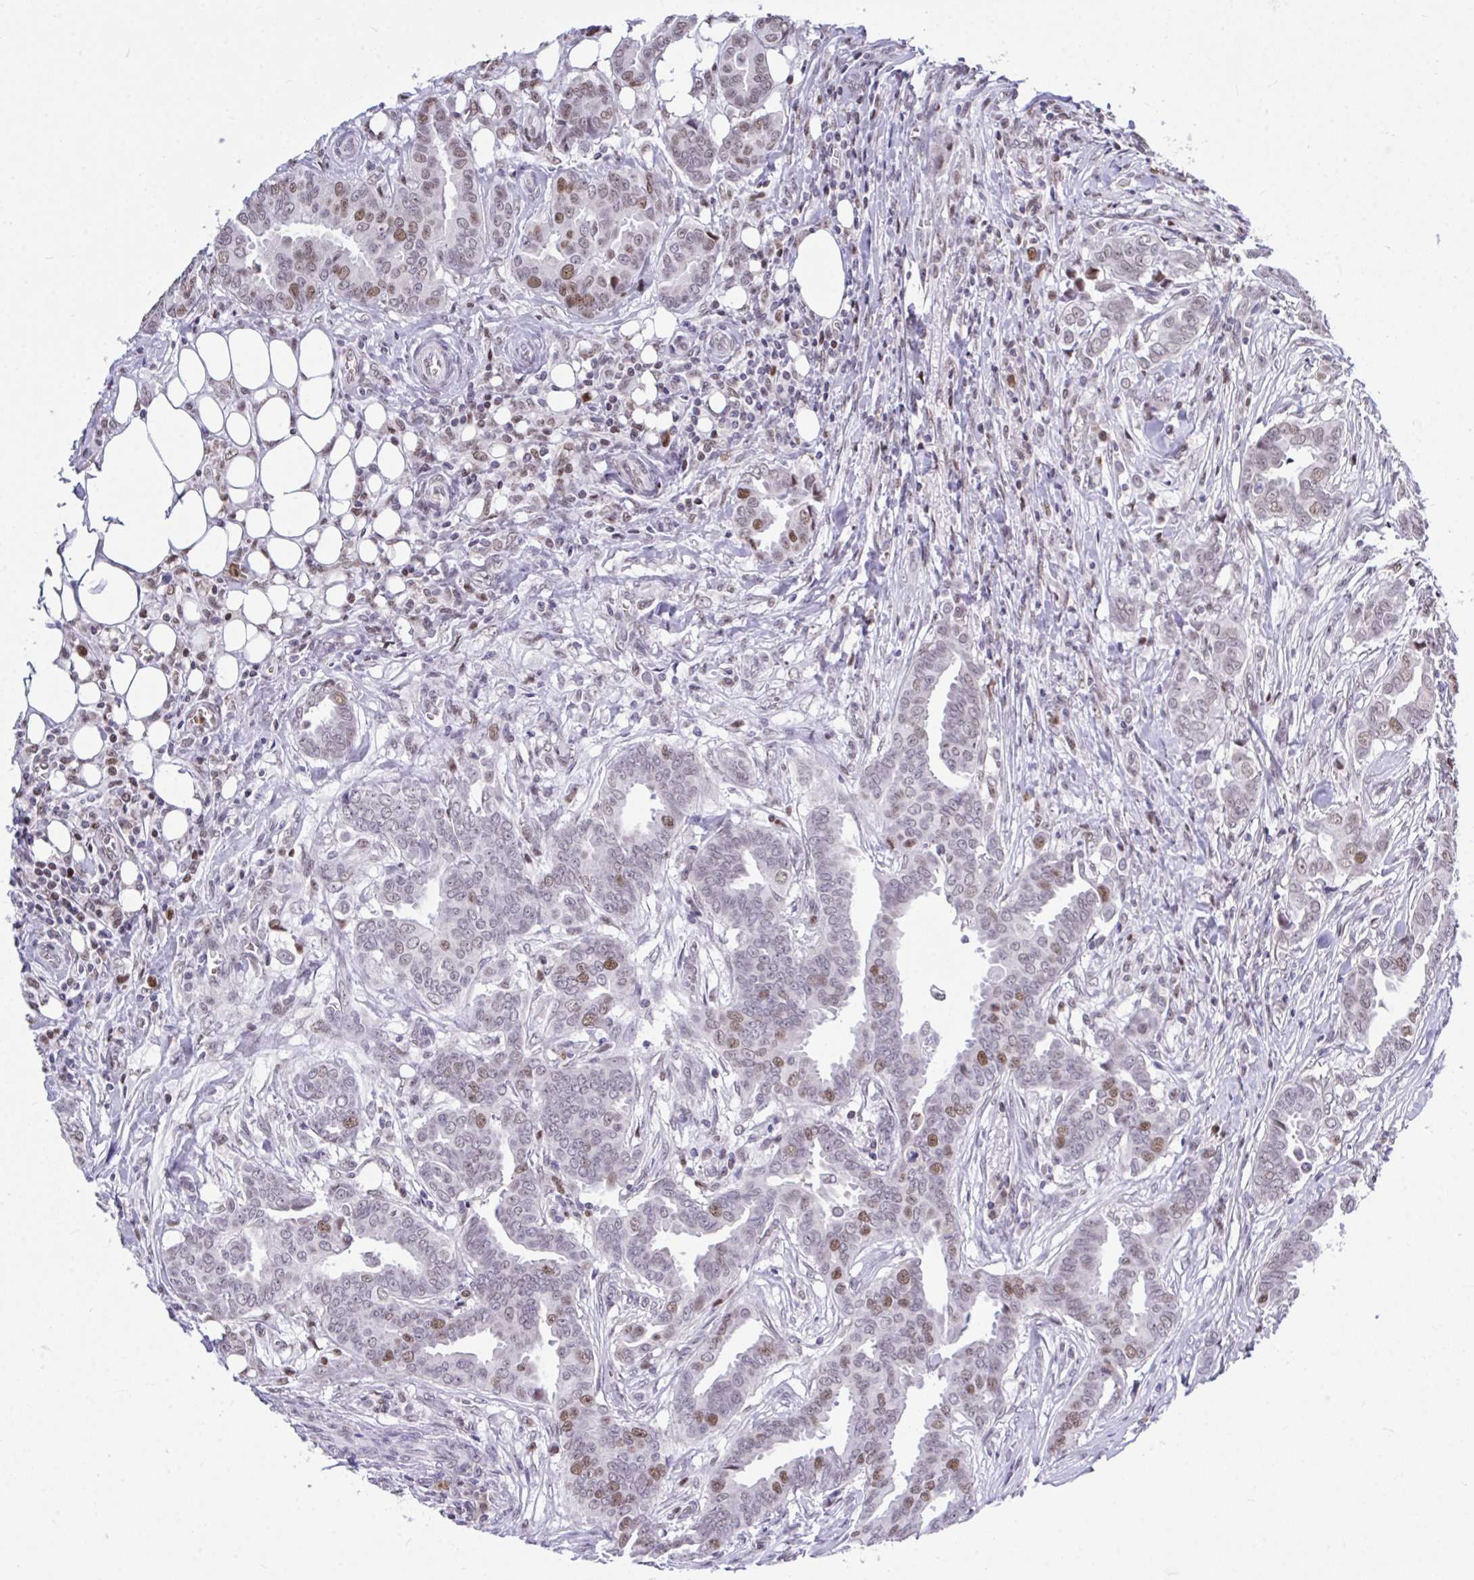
{"staining": {"intensity": "moderate", "quantity": "25%-75%", "location": "nuclear"}, "tissue": "breast cancer", "cell_type": "Tumor cells", "image_type": "cancer", "snomed": [{"axis": "morphology", "description": "Duct carcinoma"}, {"axis": "topography", "description": "Breast"}], "caption": "A medium amount of moderate nuclear expression is present in about 25%-75% of tumor cells in breast cancer (invasive ductal carcinoma) tissue.", "gene": "C1QL2", "patient": {"sex": "female", "age": 45}}